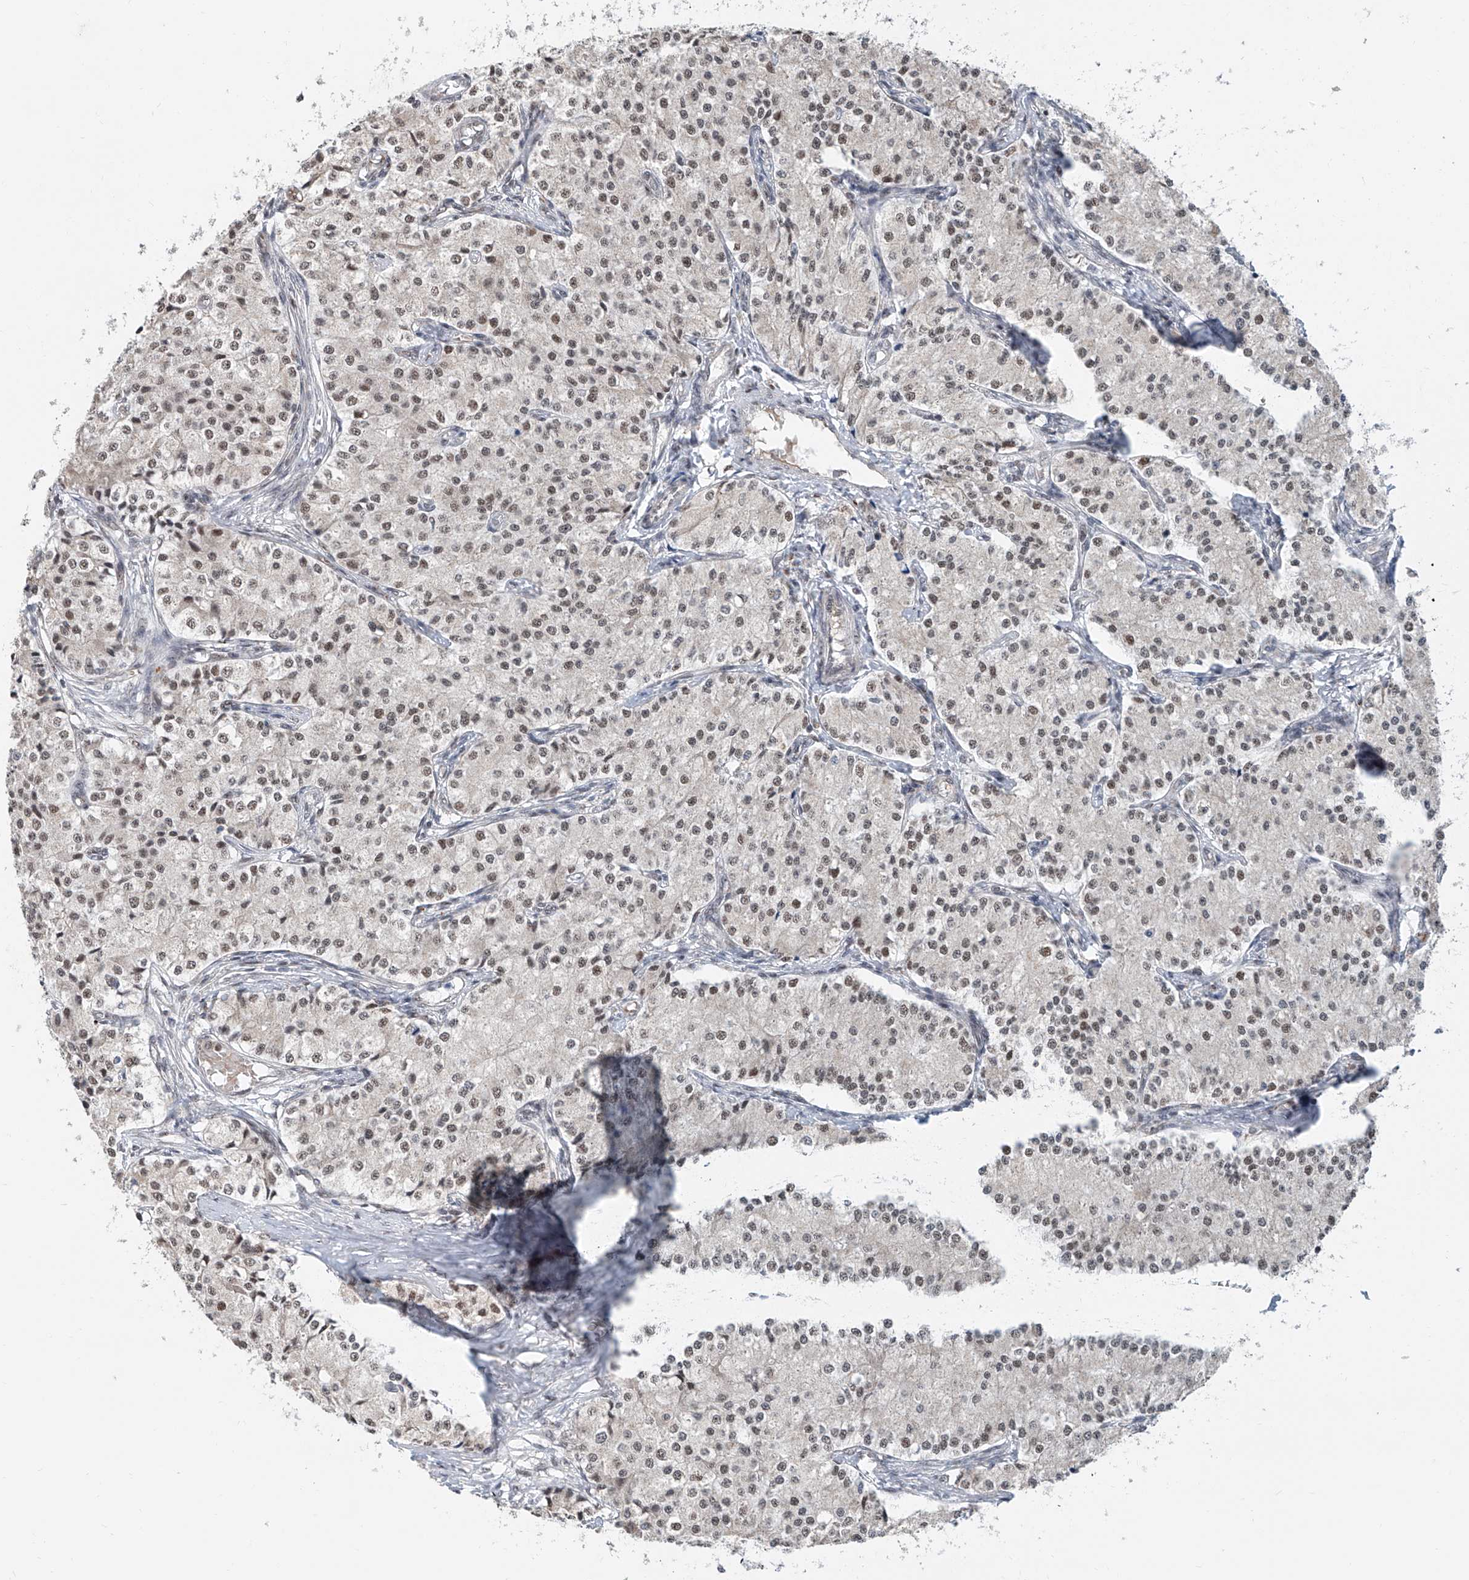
{"staining": {"intensity": "moderate", "quantity": ">75%", "location": "nuclear"}, "tissue": "carcinoid", "cell_type": "Tumor cells", "image_type": "cancer", "snomed": [{"axis": "morphology", "description": "Carcinoid, malignant, NOS"}, {"axis": "topography", "description": "Colon"}], "caption": "Malignant carcinoid stained for a protein (brown) exhibits moderate nuclear positive positivity in about >75% of tumor cells.", "gene": "SDE2", "patient": {"sex": "female", "age": 52}}